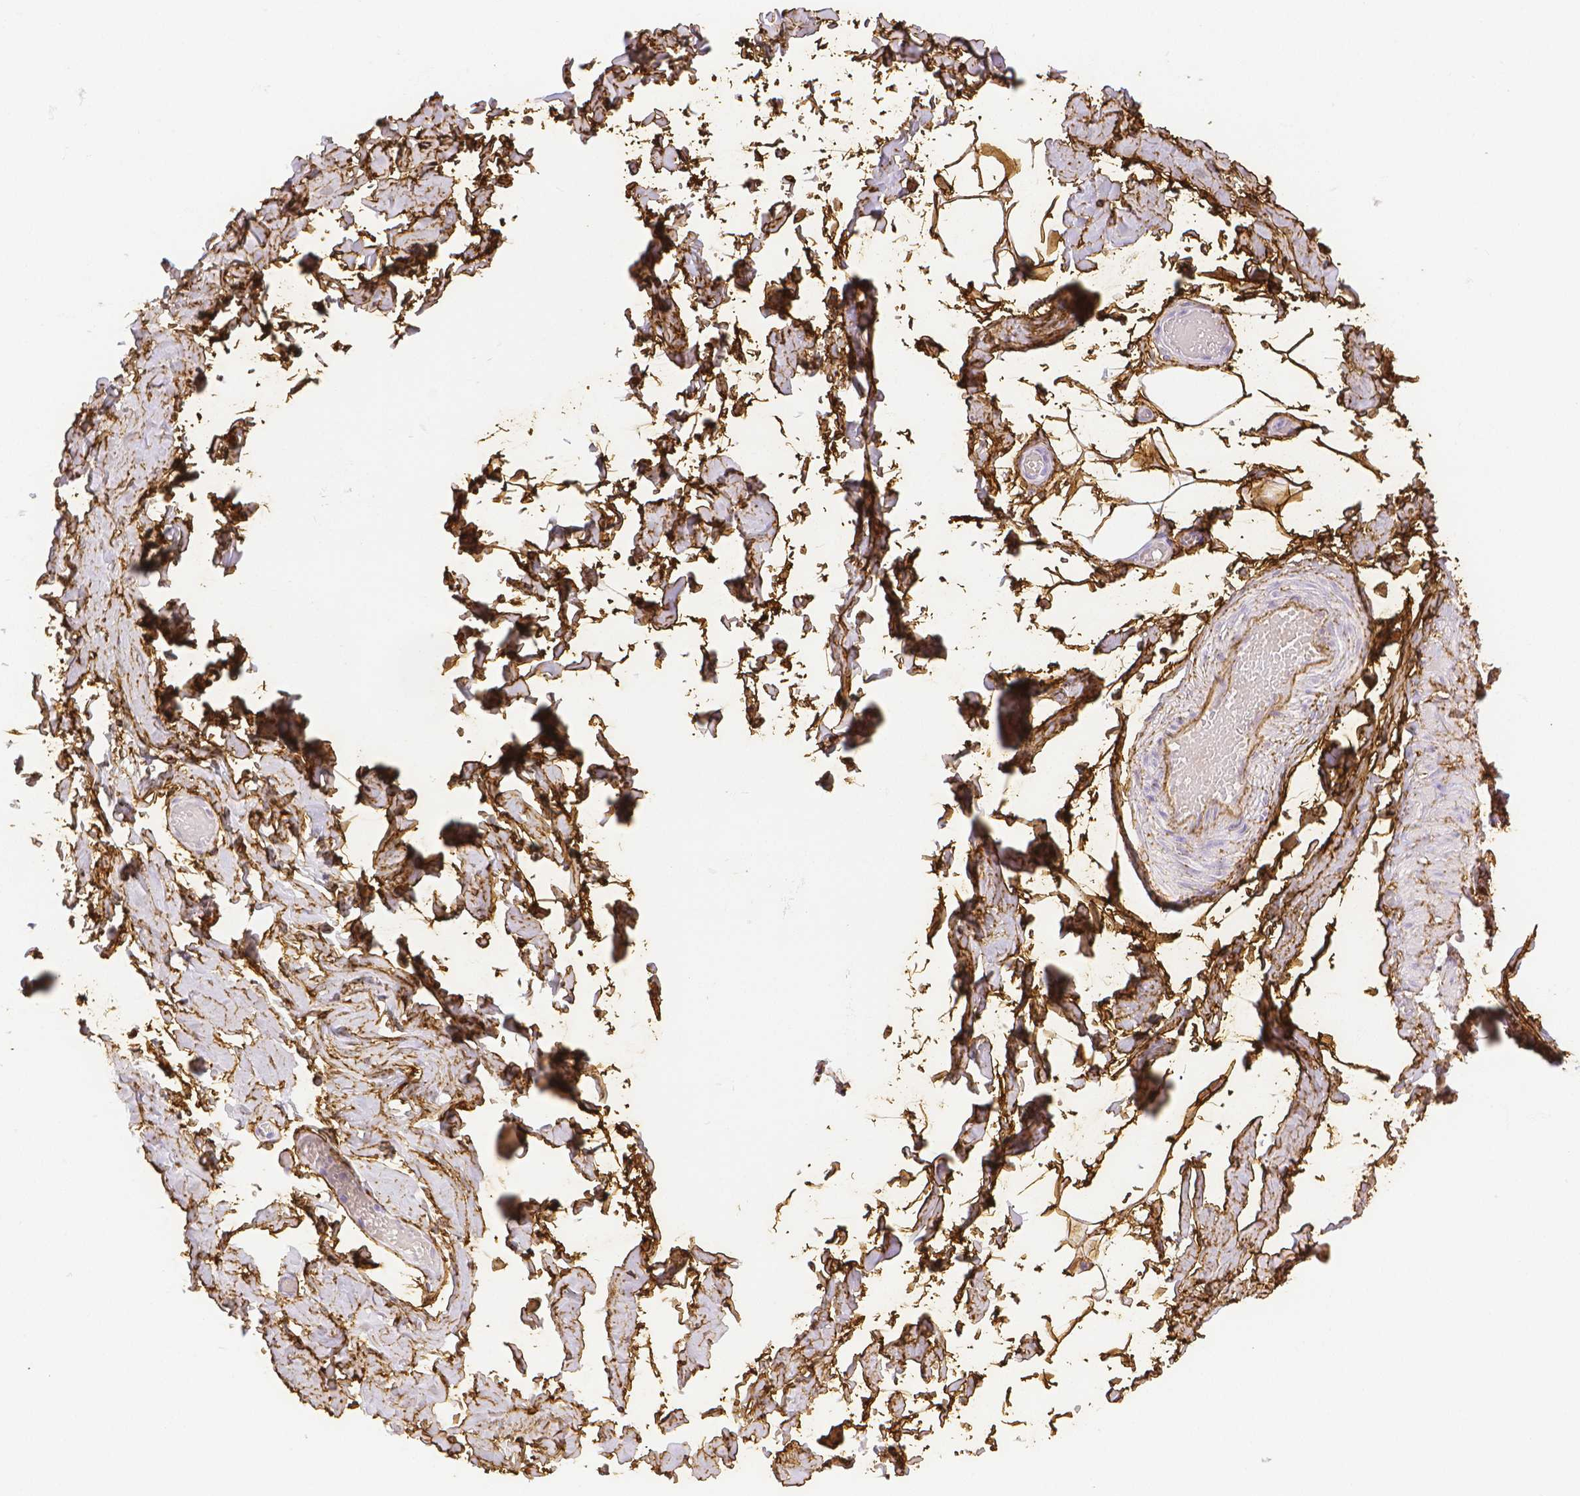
{"staining": {"intensity": "strong", "quantity": ">75%", "location": "cytoplasmic/membranous"}, "tissue": "adipose tissue", "cell_type": "Adipocytes", "image_type": "normal", "snomed": [{"axis": "morphology", "description": "Normal tissue, NOS"}, {"axis": "topography", "description": "Soft tissue"}, {"axis": "topography", "description": "Adipose tissue"}, {"axis": "topography", "description": "Vascular tissue"}, {"axis": "topography", "description": "Peripheral nerve tissue"}], "caption": "IHC photomicrograph of normal adipose tissue: adipose tissue stained using immunohistochemistry displays high levels of strong protein expression localized specifically in the cytoplasmic/membranous of adipocytes, appearing as a cytoplasmic/membranous brown color.", "gene": "FBN1", "patient": {"sex": "male", "age": 29}}